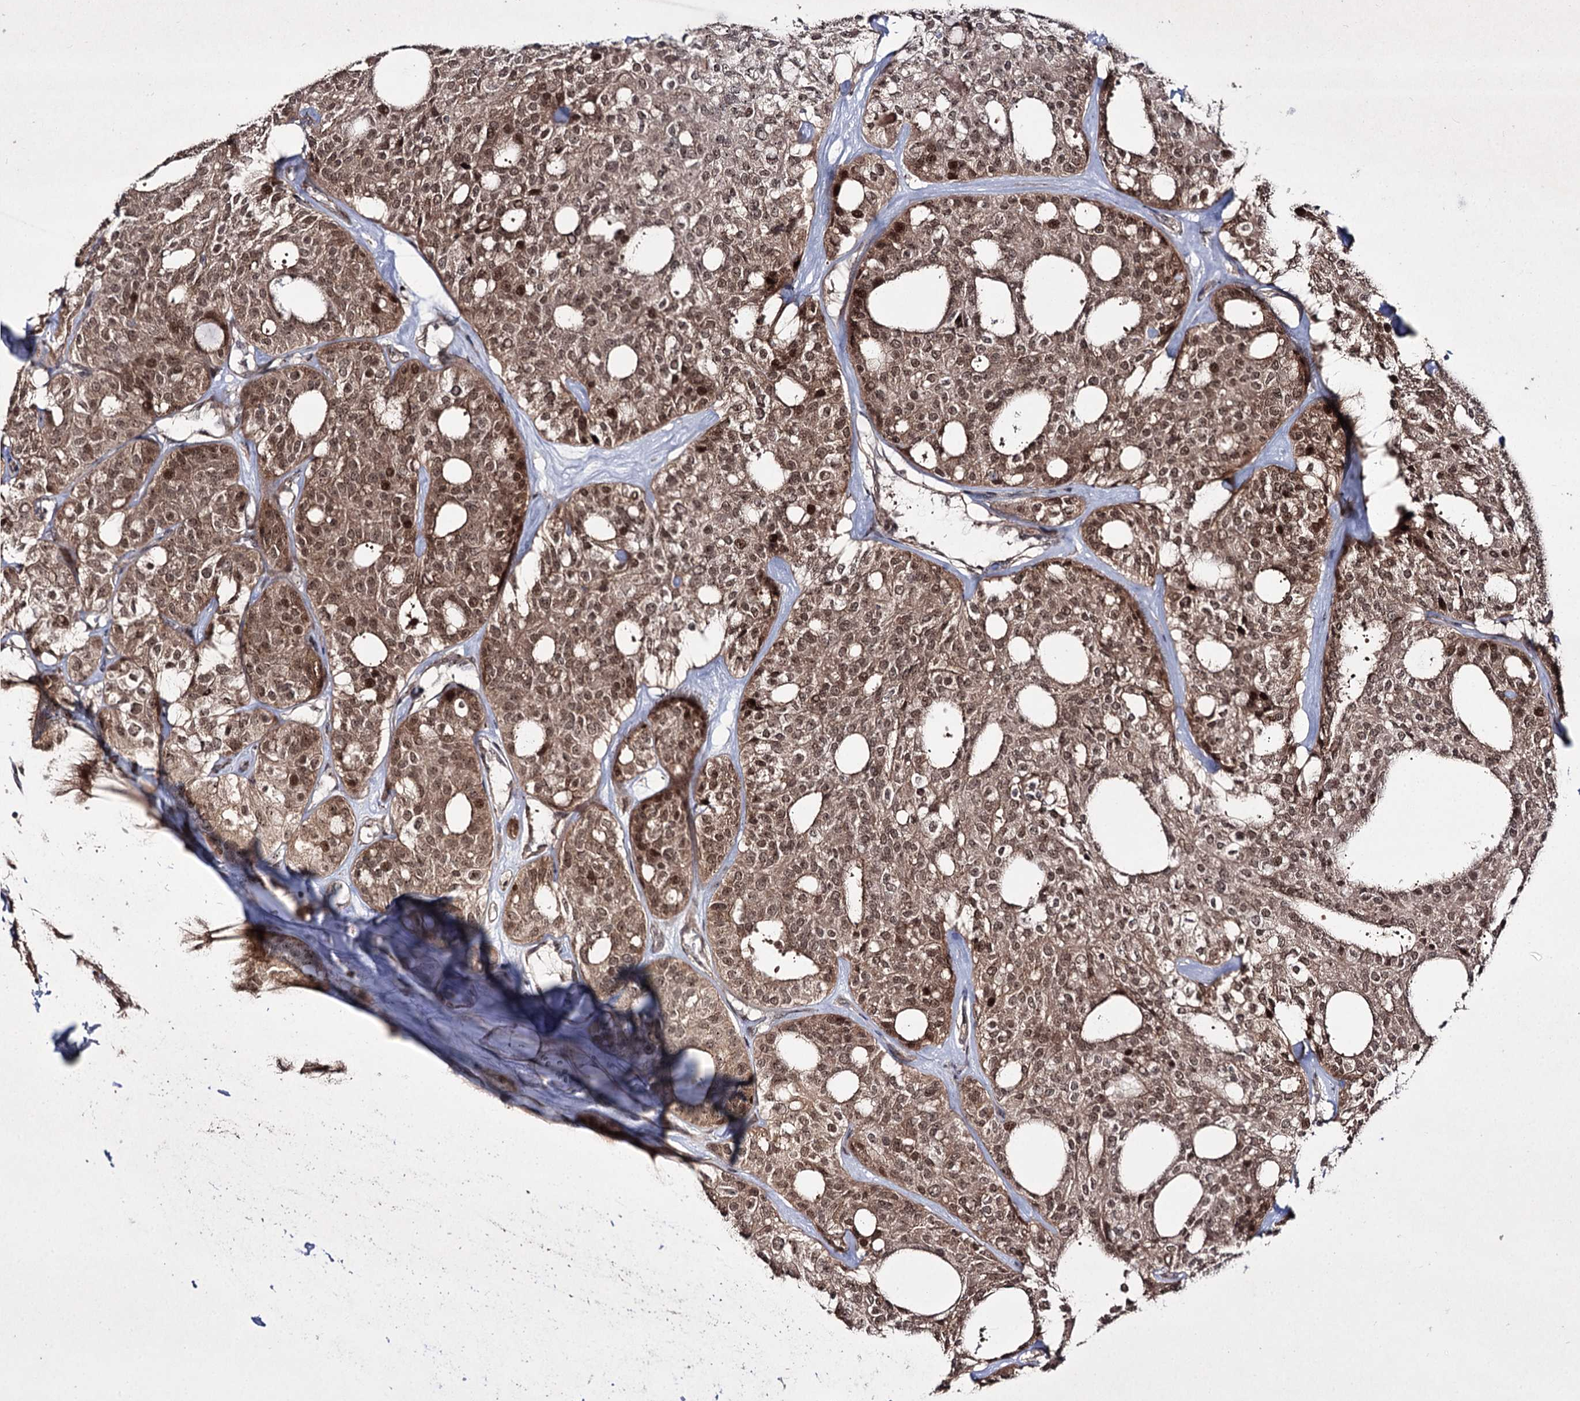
{"staining": {"intensity": "moderate", "quantity": ">75%", "location": "cytoplasmic/membranous,nuclear"}, "tissue": "thyroid cancer", "cell_type": "Tumor cells", "image_type": "cancer", "snomed": [{"axis": "morphology", "description": "Follicular adenoma carcinoma, NOS"}, {"axis": "topography", "description": "Thyroid gland"}], "caption": "There is medium levels of moderate cytoplasmic/membranous and nuclear staining in tumor cells of thyroid follicular adenoma carcinoma, as demonstrated by immunohistochemical staining (brown color).", "gene": "CCDC59", "patient": {"sex": "male", "age": 75}}